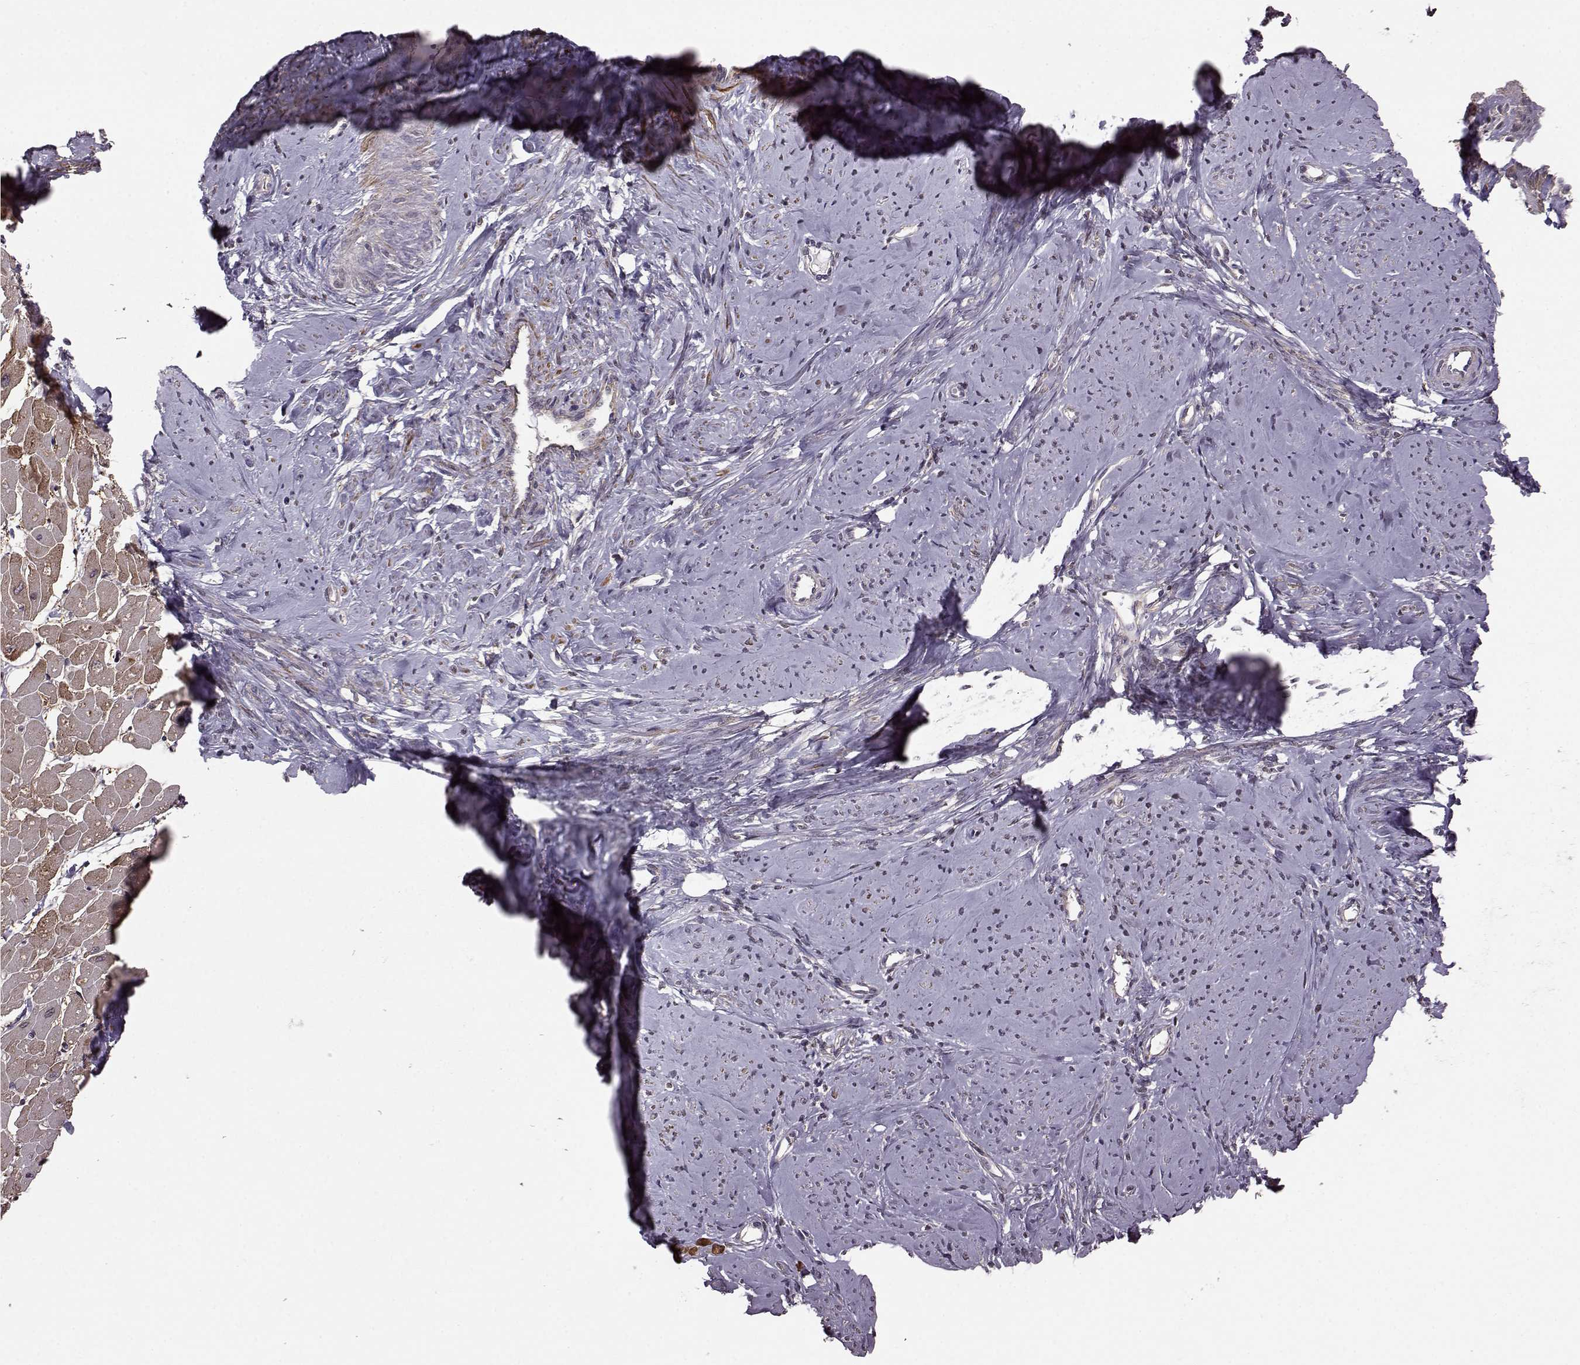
{"staining": {"intensity": "strong", "quantity": "25%-75%", "location": "cytoplasmic/membranous"}, "tissue": "smooth muscle", "cell_type": "Smooth muscle cells", "image_type": "normal", "snomed": [{"axis": "morphology", "description": "Normal tissue, NOS"}, {"axis": "topography", "description": "Smooth muscle"}], "caption": "Immunohistochemical staining of benign human smooth muscle demonstrates high levels of strong cytoplasmic/membranous positivity in about 25%-75% of smooth muscle cells. (Brightfield microscopy of DAB IHC at high magnification).", "gene": "FNIP2", "patient": {"sex": "female", "age": 48}}